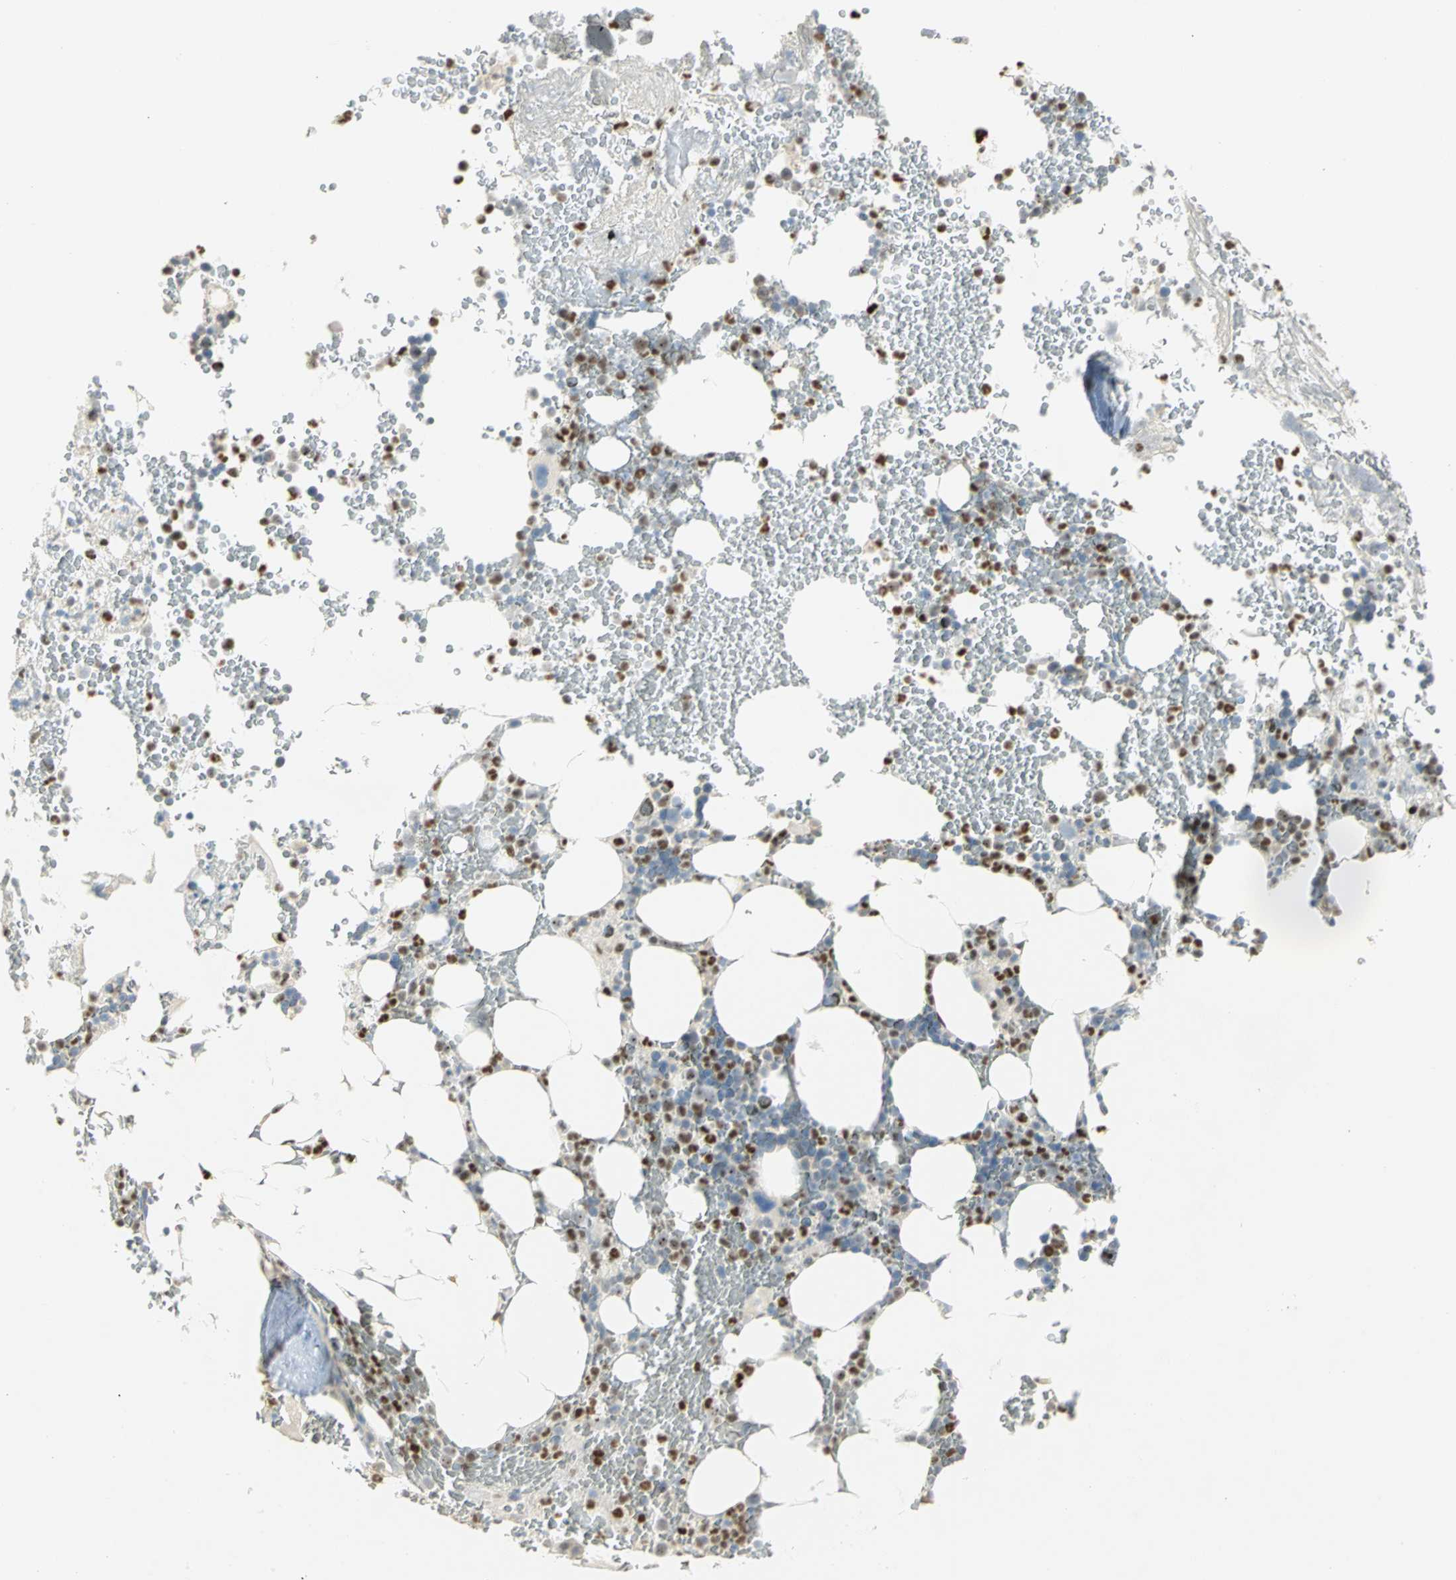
{"staining": {"intensity": "strong", "quantity": "25%-75%", "location": "nuclear"}, "tissue": "bone marrow", "cell_type": "Hematopoietic cells", "image_type": "normal", "snomed": [{"axis": "morphology", "description": "Normal tissue, NOS"}, {"axis": "topography", "description": "Bone marrow"}], "caption": "High-magnification brightfield microscopy of unremarkable bone marrow stained with DAB (3,3'-diaminobenzidine) (brown) and counterstained with hematoxylin (blue). hematopoietic cells exhibit strong nuclear expression is appreciated in about25%-75% of cells. (DAB IHC, brown staining for protein, blue staining for nuclei).", "gene": "BCL6", "patient": {"sex": "female", "age": 66}}